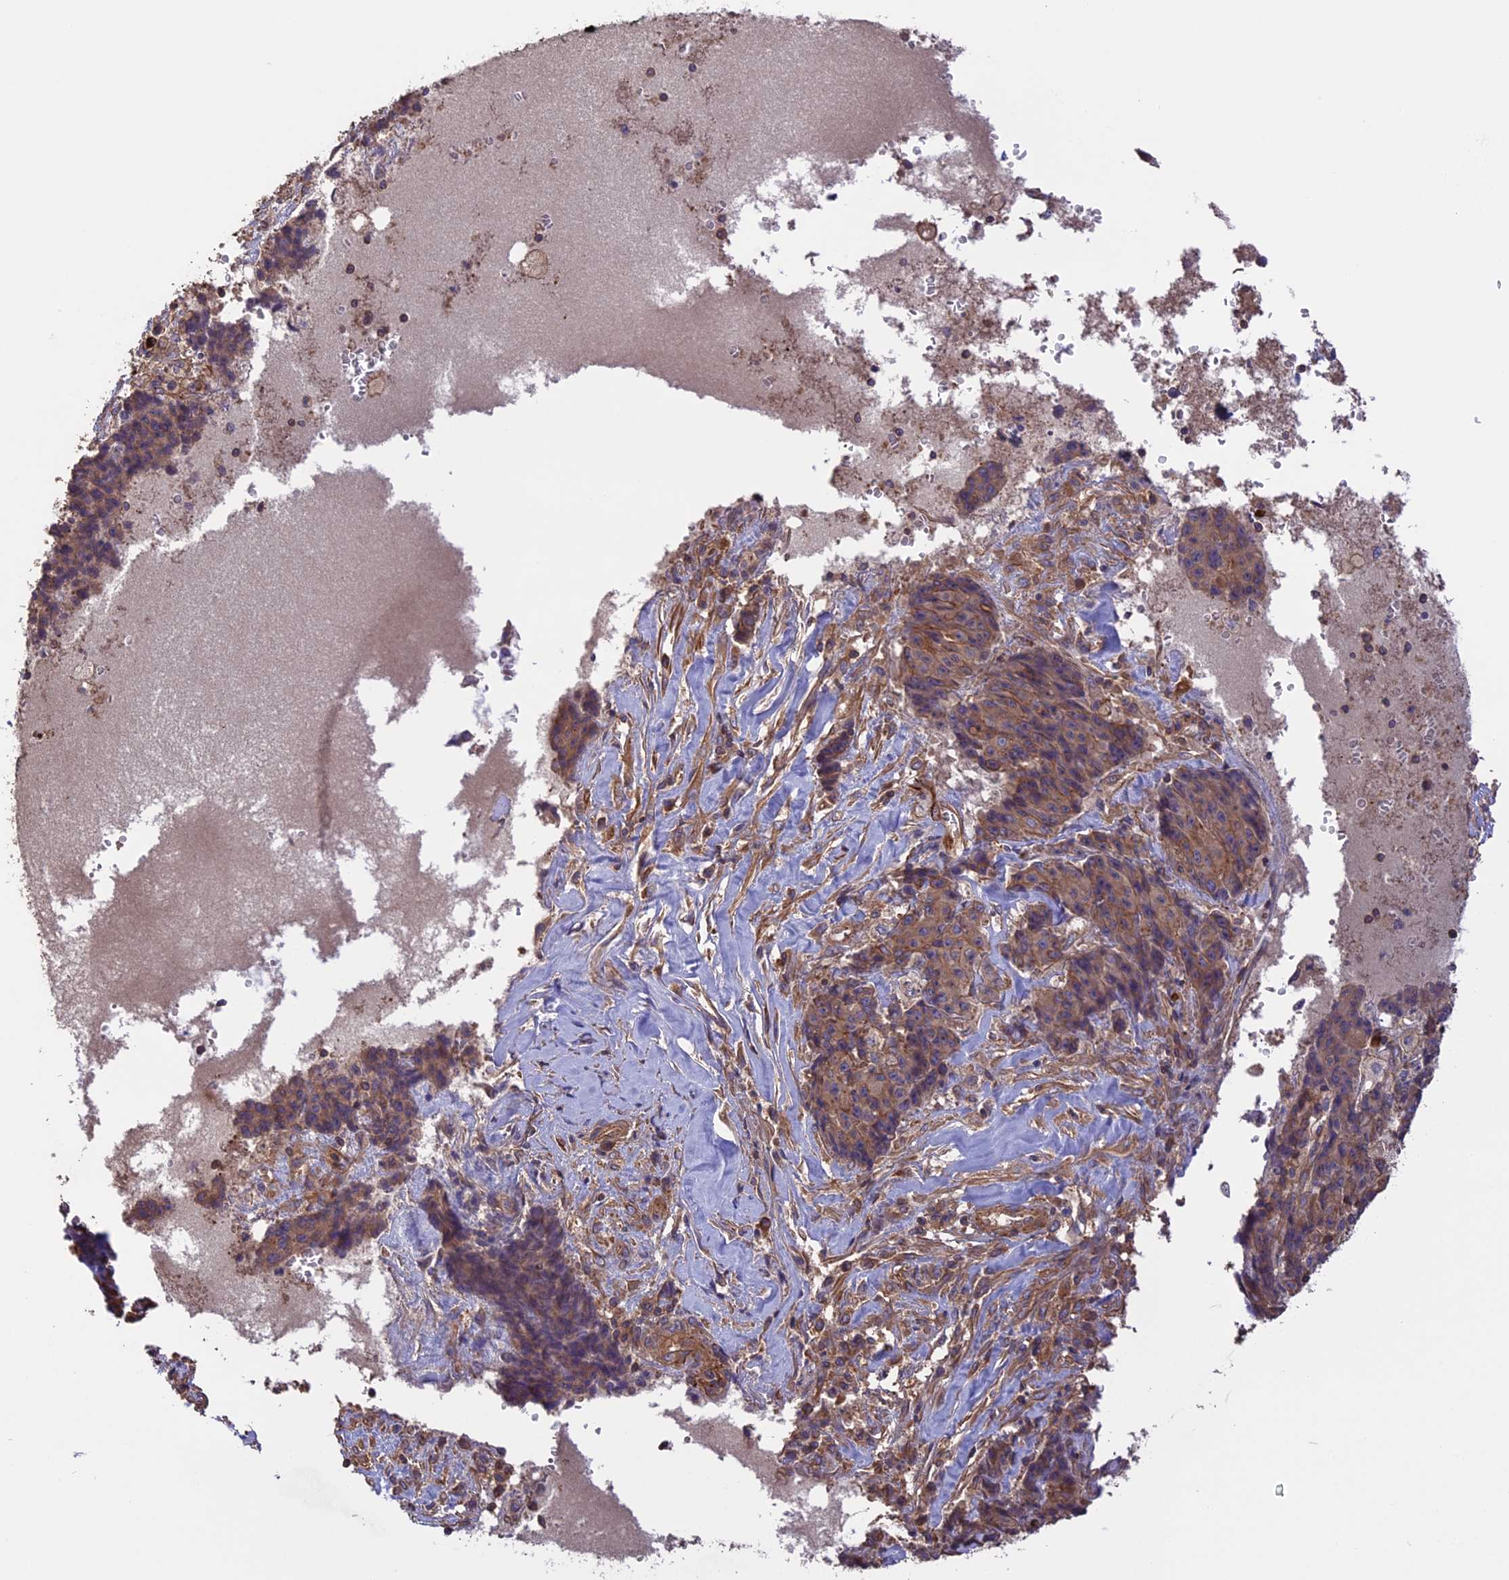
{"staining": {"intensity": "moderate", "quantity": "<25%", "location": "cytoplasmic/membranous"}, "tissue": "ovarian cancer", "cell_type": "Tumor cells", "image_type": "cancer", "snomed": [{"axis": "morphology", "description": "Carcinoma, endometroid"}, {"axis": "topography", "description": "Ovary"}], "caption": "Ovarian endometroid carcinoma stained with IHC demonstrates moderate cytoplasmic/membranous expression in about <25% of tumor cells. Nuclei are stained in blue.", "gene": "GAS8", "patient": {"sex": "female", "age": 42}}